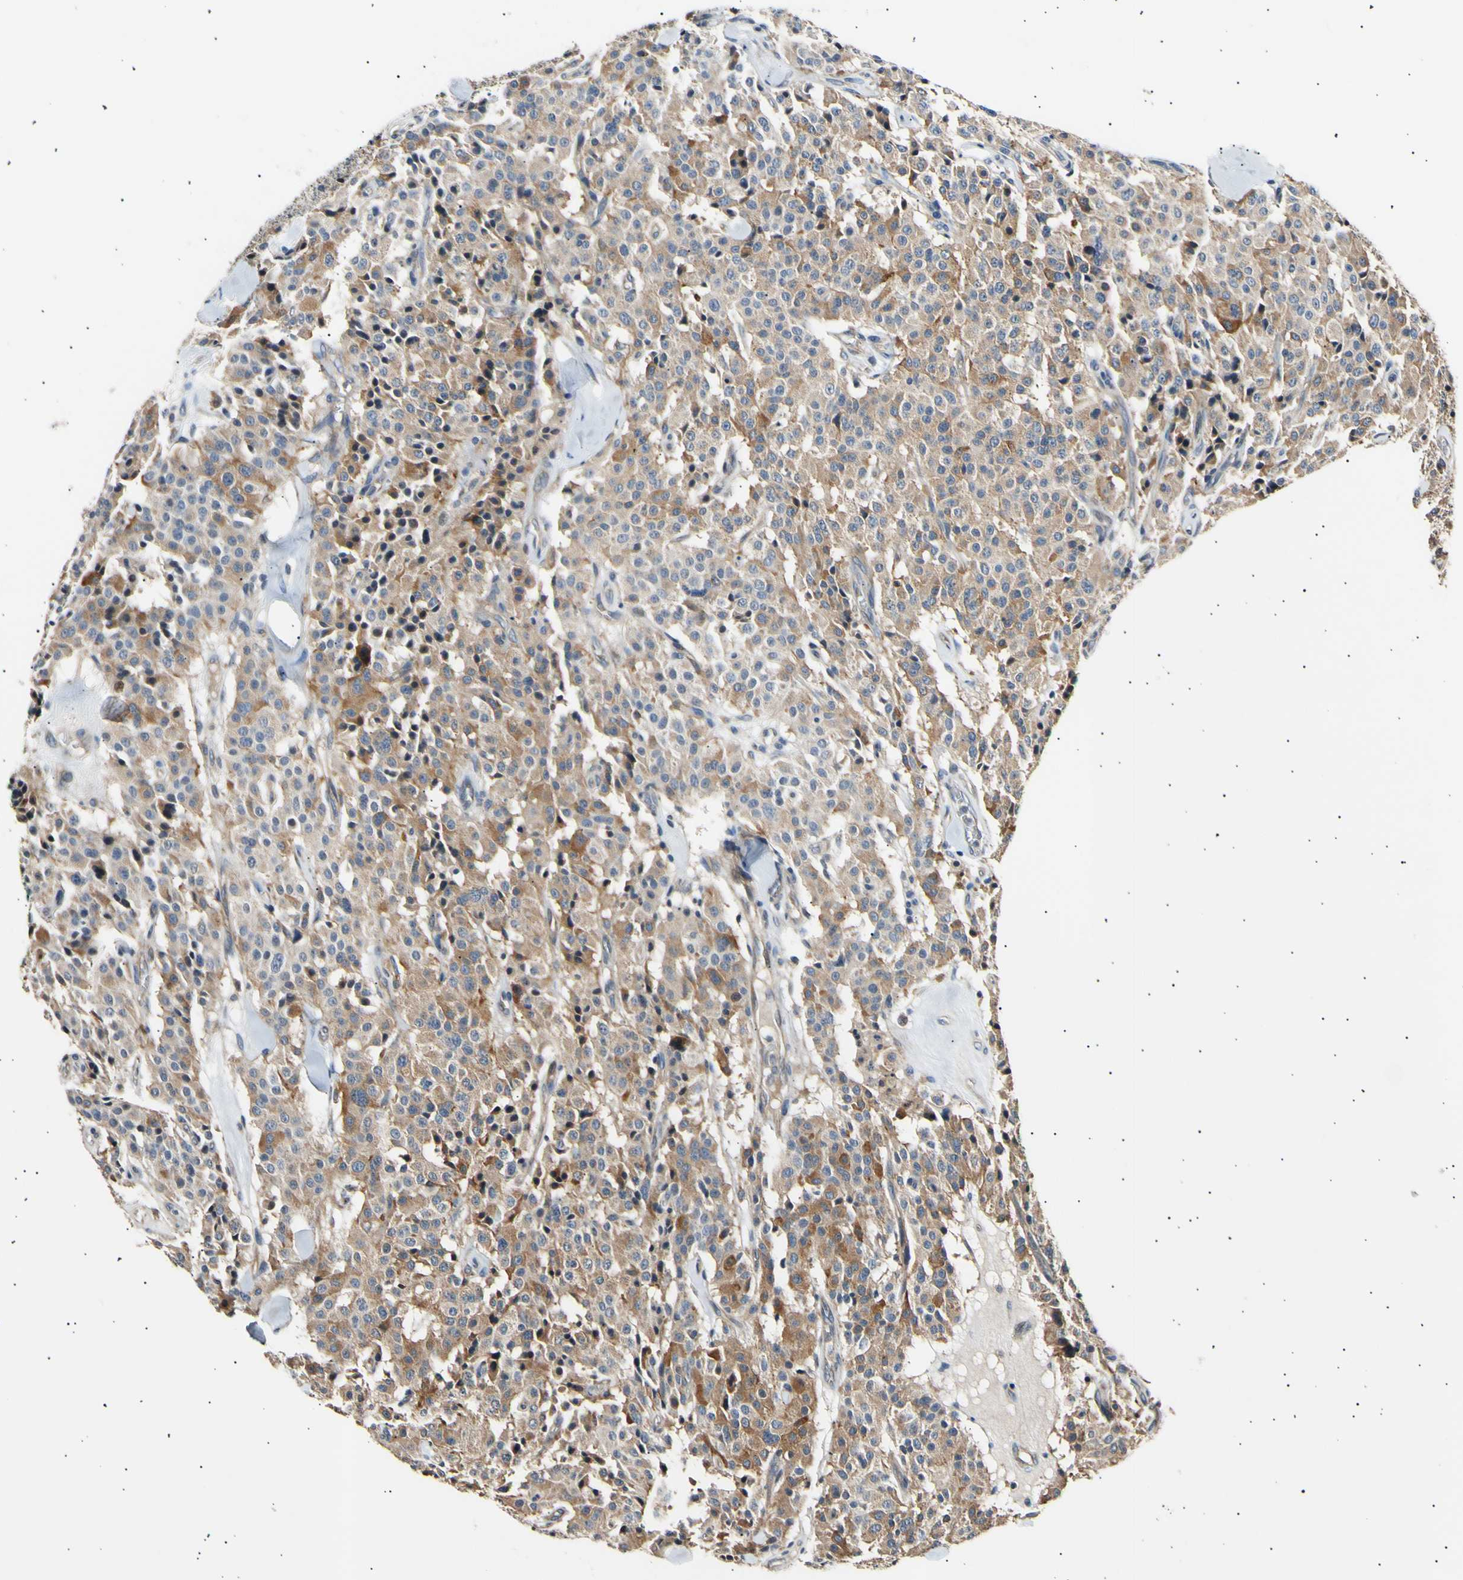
{"staining": {"intensity": "moderate", "quantity": ">75%", "location": "cytoplasmic/membranous"}, "tissue": "carcinoid", "cell_type": "Tumor cells", "image_type": "cancer", "snomed": [{"axis": "morphology", "description": "Carcinoid, malignant, NOS"}, {"axis": "topography", "description": "Lung"}], "caption": "Moderate cytoplasmic/membranous expression is identified in approximately >75% of tumor cells in carcinoid. (DAB IHC, brown staining for protein, blue staining for nuclei).", "gene": "ITGA6", "patient": {"sex": "male", "age": 30}}